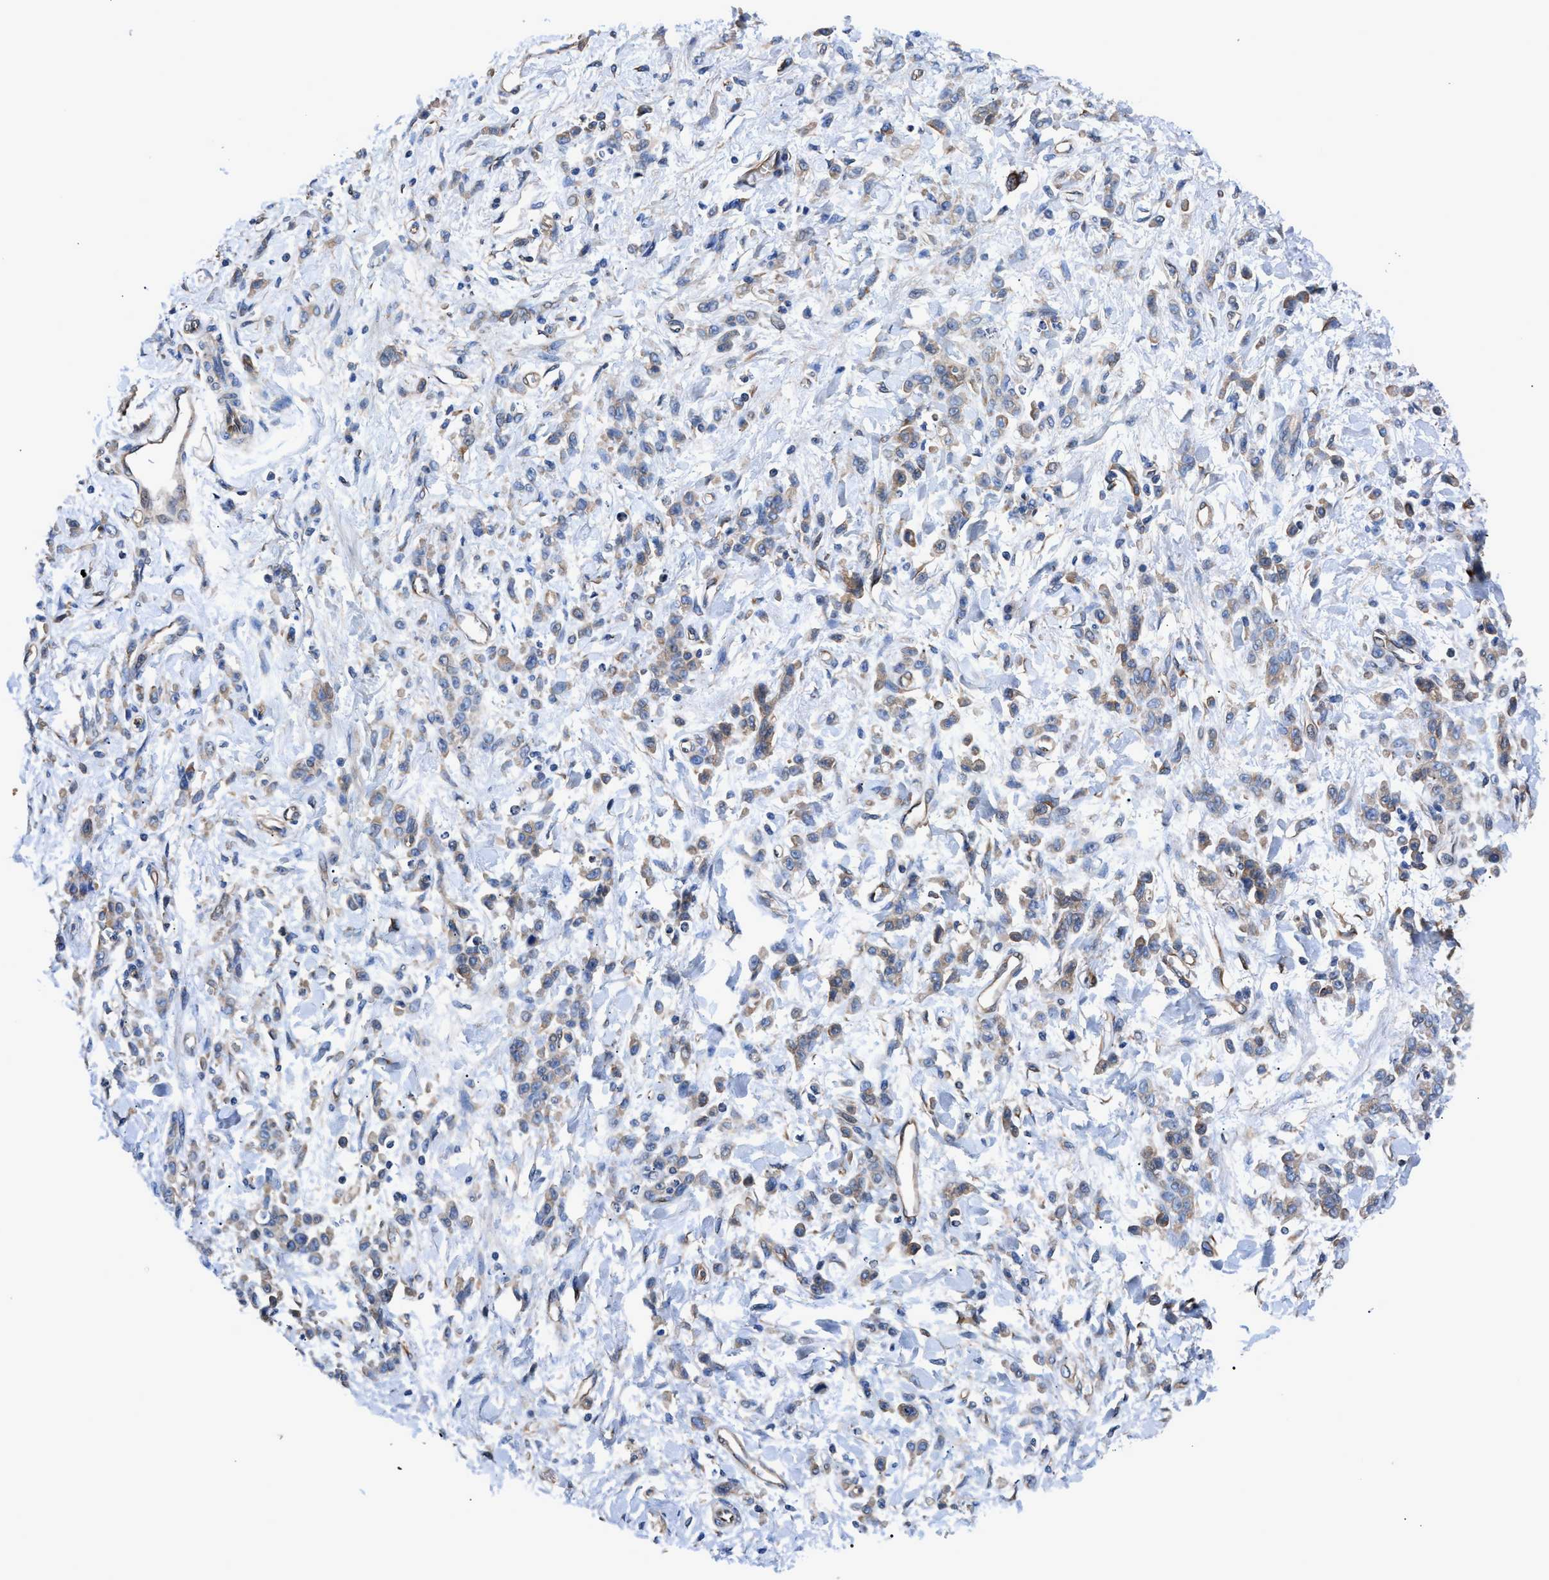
{"staining": {"intensity": "weak", "quantity": "25%-75%", "location": "cytoplasmic/membranous"}, "tissue": "stomach cancer", "cell_type": "Tumor cells", "image_type": "cancer", "snomed": [{"axis": "morphology", "description": "Normal tissue, NOS"}, {"axis": "morphology", "description": "Adenocarcinoma, NOS"}, {"axis": "topography", "description": "Stomach"}], "caption": "Stomach cancer (adenocarcinoma) stained for a protein shows weak cytoplasmic/membranous positivity in tumor cells.", "gene": "DMAC1", "patient": {"sex": "male", "age": 82}}